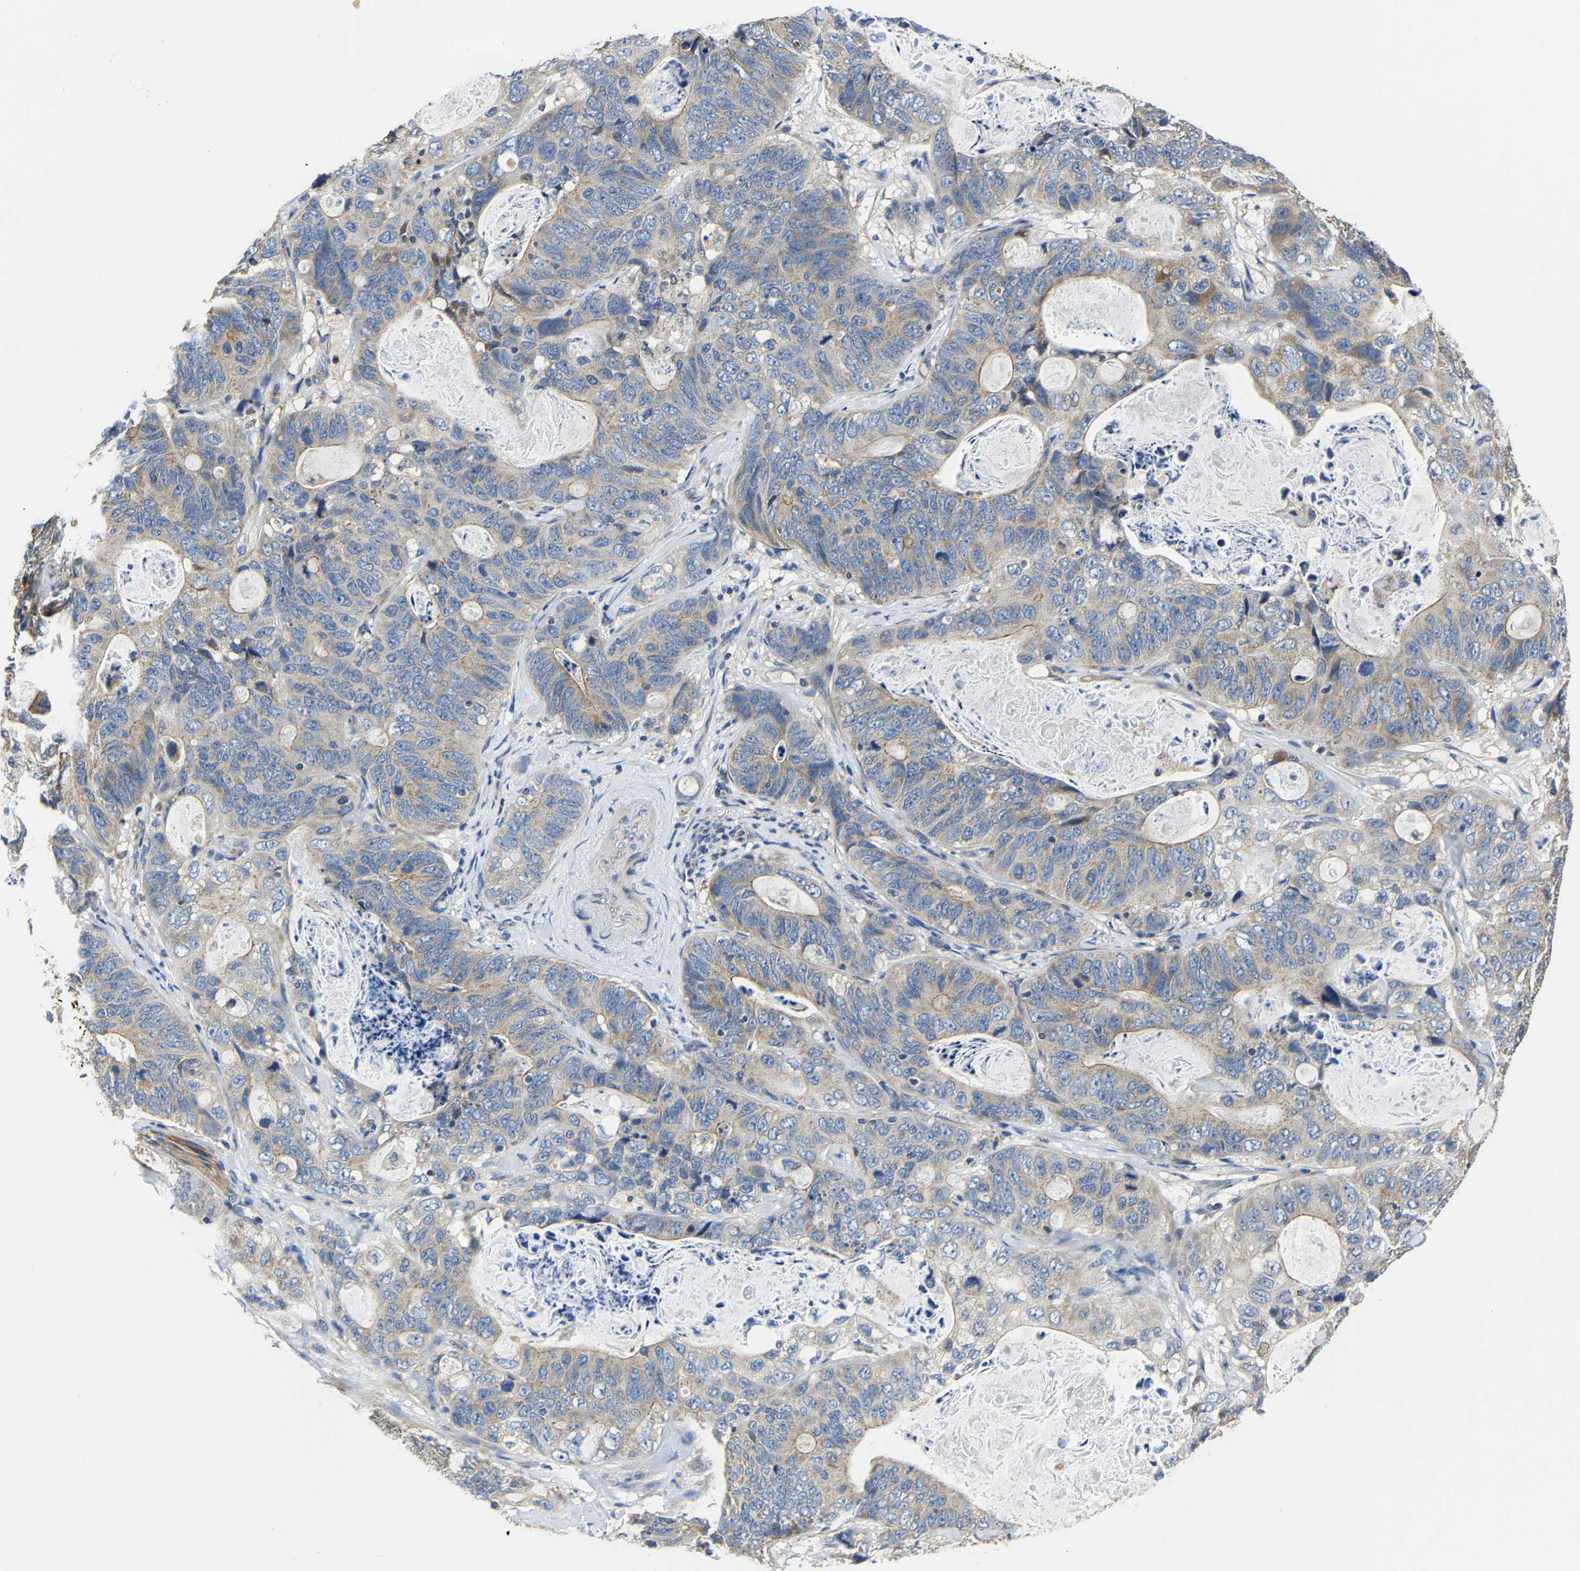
{"staining": {"intensity": "weak", "quantity": ">75%", "location": "cytoplasmic/membranous"}, "tissue": "stomach cancer", "cell_type": "Tumor cells", "image_type": "cancer", "snomed": [{"axis": "morphology", "description": "Normal tissue, NOS"}, {"axis": "morphology", "description": "Adenocarcinoma, NOS"}, {"axis": "topography", "description": "Stomach"}], "caption": "The photomicrograph exhibits a brown stain indicating the presence of a protein in the cytoplasmic/membranous of tumor cells in stomach cancer.", "gene": "AGK", "patient": {"sex": "female", "age": 89}}